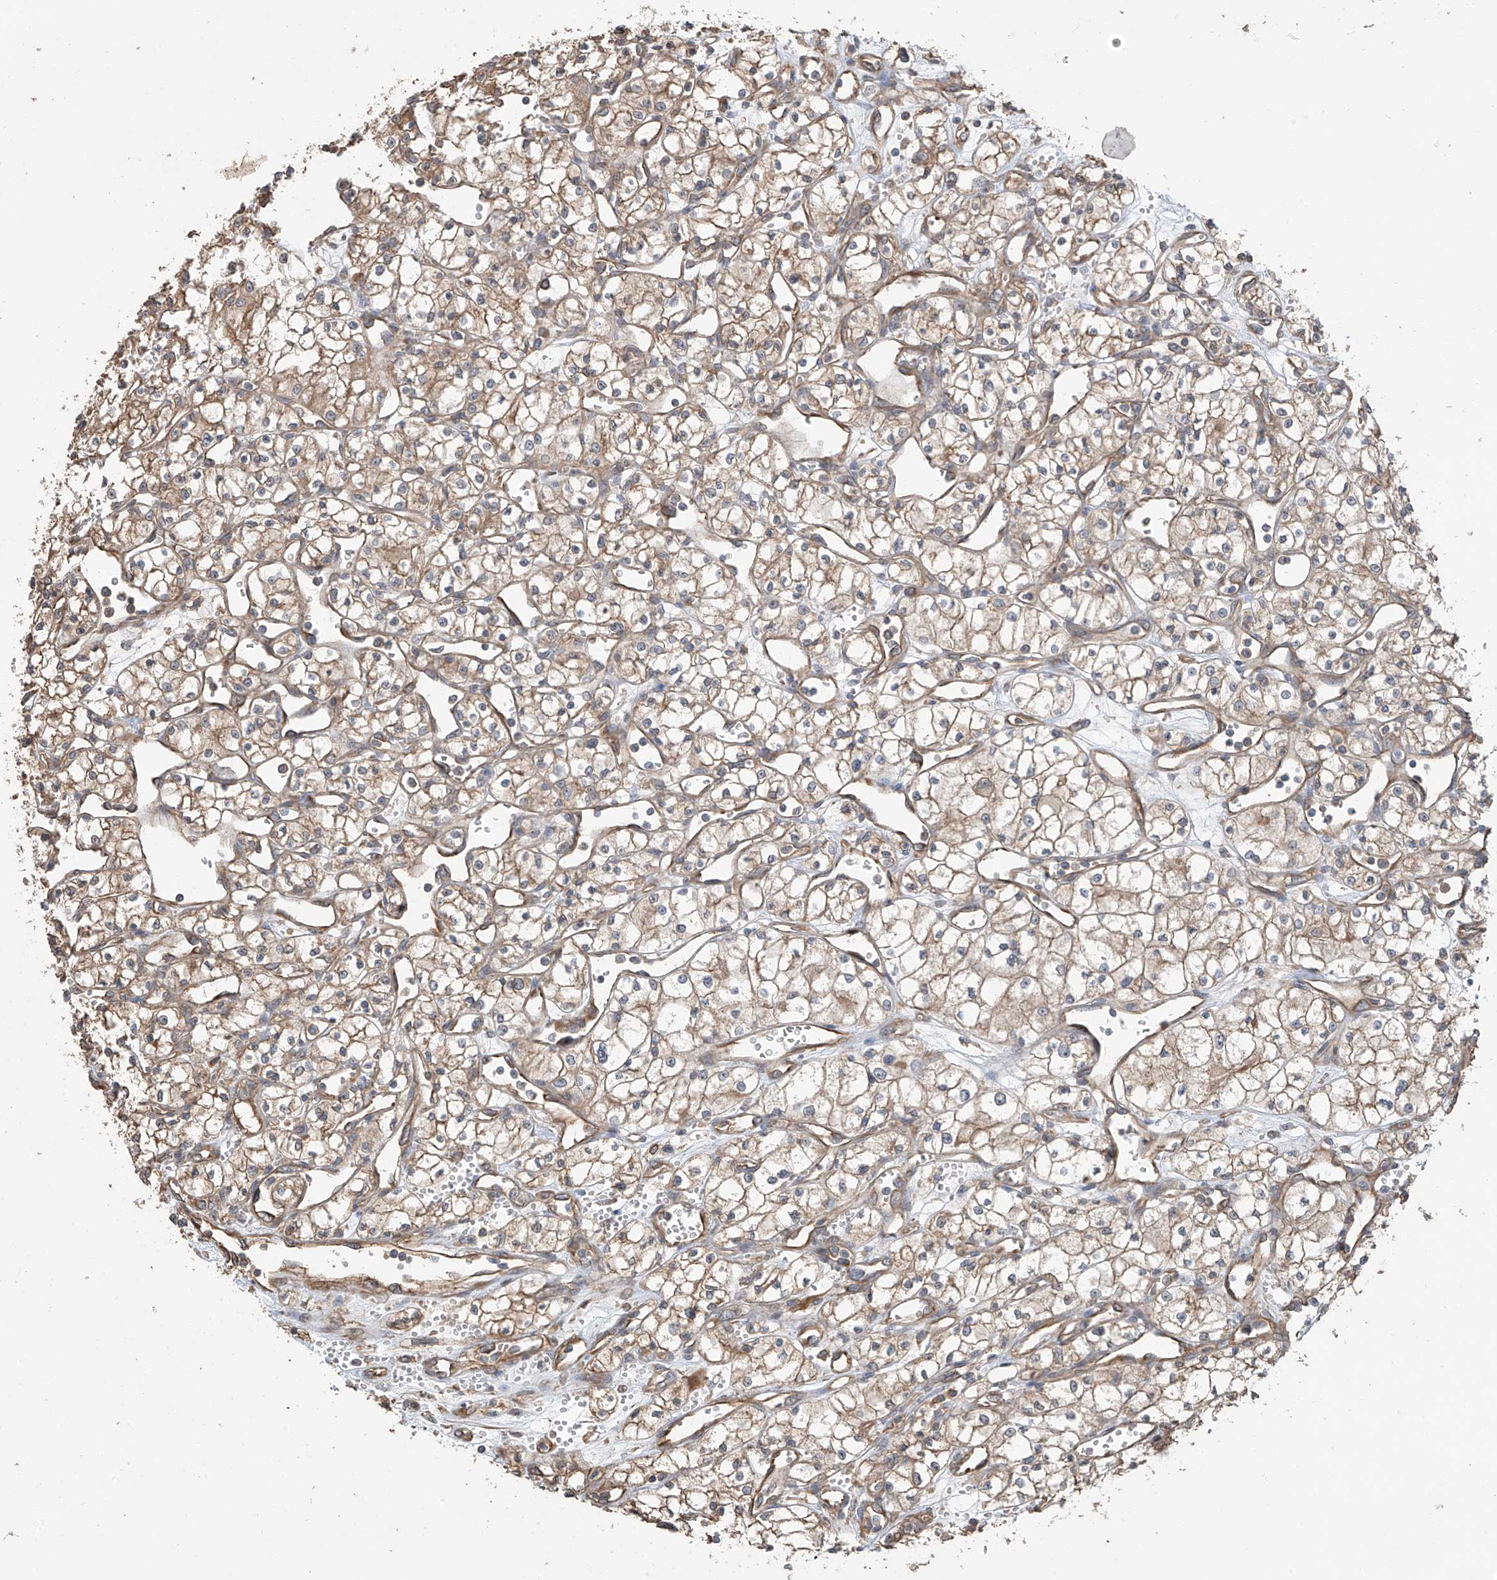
{"staining": {"intensity": "moderate", "quantity": "25%-75%", "location": "cytoplasmic/membranous"}, "tissue": "renal cancer", "cell_type": "Tumor cells", "image_type": "cancer", "snomed": [{"axis": "morphology", "description": "Adenocarcinoma, NOS"}, {"axis": "topography", "description": "Kidney"}], "caption": "The photomicrograph demonstrates staining of renal cancer, revealing moderate cytoplasmic/membranous protein expression (brown color) within tumor cells. The staining was performed using DAB, with brown indicating positive protein expression. Nuclei are stained blue with hematoxylin.", "gene": "AGBL5", "patient": {"sex": "male", "age": 59}}